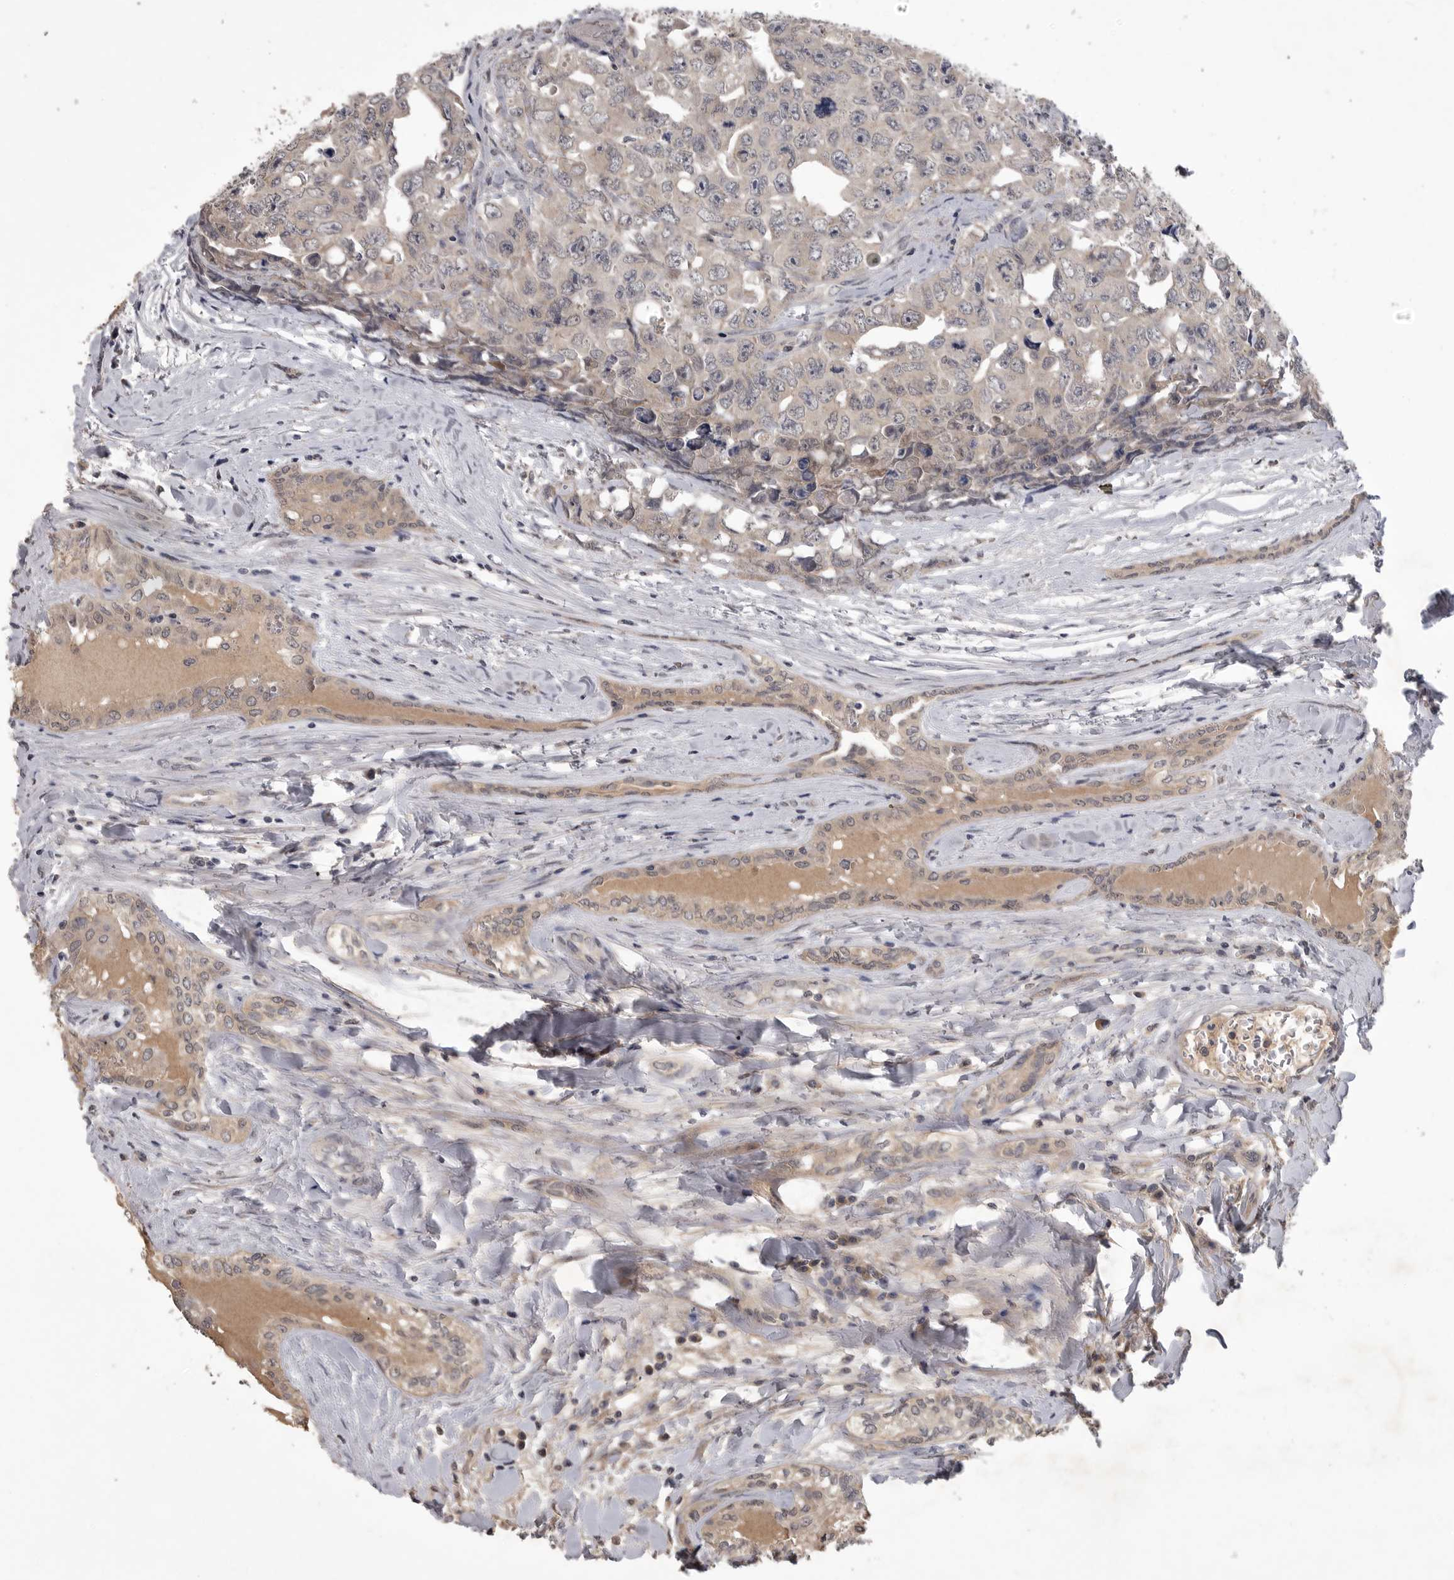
{"staining": {"intensity": "weak", "quantity": "<25%", "location": "cytoplasmic/membranous"}, "tissue": "testis cancer", "cell_type": "Tumor cells", "image_type": "cancer", "snomed": [{"axis": "morphology", "description": "Carcinoma, Embryonal, NOS"}, {"axis": "topography", "description": "Testis"}], "caption": "Testis cancer (embryonal carcinoma) stained for a protein using immunohistochemistry reveals no expression tumor cells.", "gene": "ZNF114", "patient": {"sex": "male", "age": 28}}